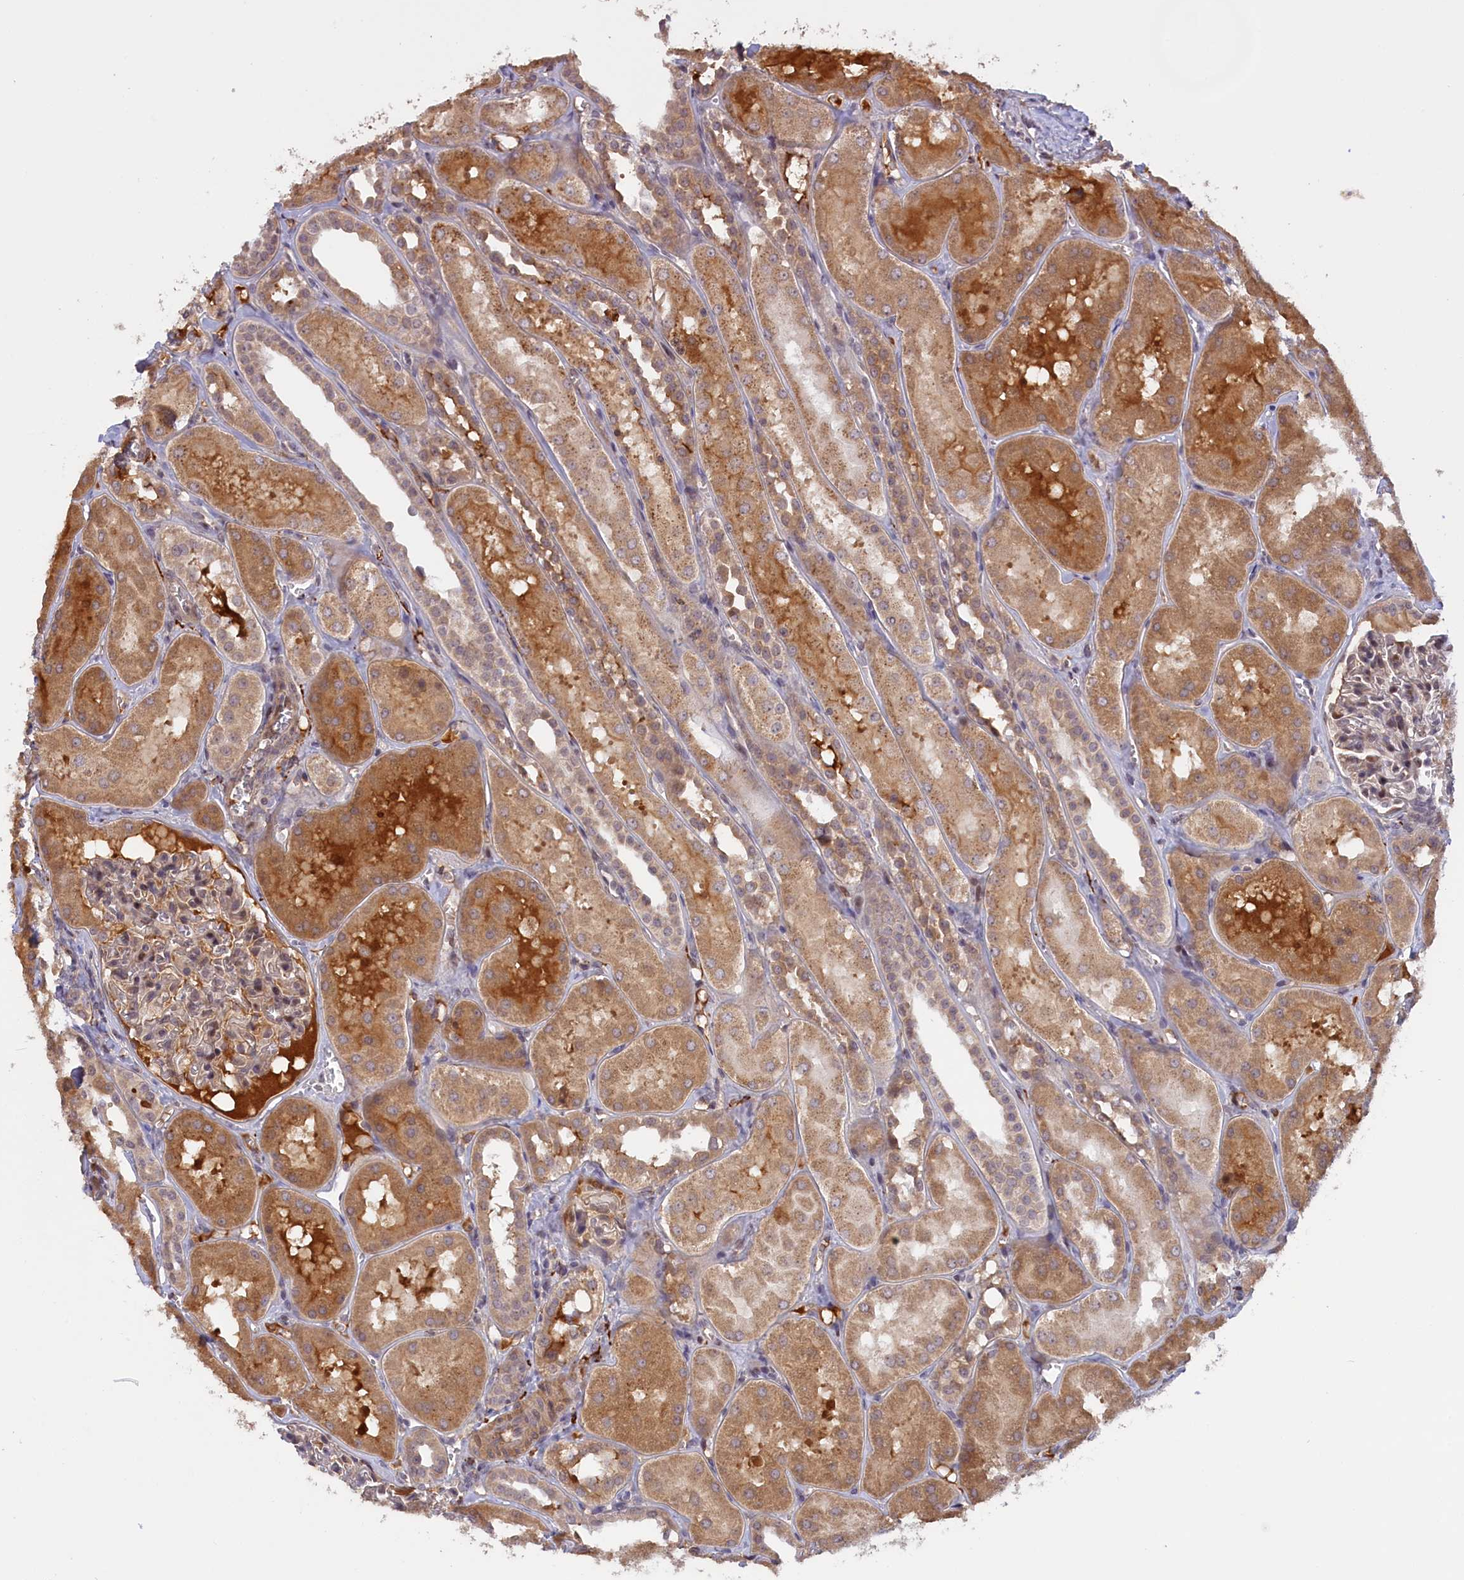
{"staining": {"intensity": "weak", "quantity": "25%-75%", "location": "cytoplasmic/membranous,nuclear"}, "tissue": "kidney", "cell_type": "Cells in glomeruli", "image_type": "normal", "snomed": [{"axis": "morphology", "description": "Normal tissue, NOS"}, {"axis": "topography", "description": "Kidney"}, {"axis": "topography", "description": "Urinary bladder"}], "caption": "Kidney was stained to show a protein in brown. There is low levels of weak cytoplasmic/membranous,nuclear staining in approximately 25%-75% of cells in glomeruli. The staining was performed using DAB to visualize the protein expression in brown, while the nuclei were stained in blue with hematoxylin (Magnification: 20x).", "gene": "RRAD", "patient": {"sex": "male", "age": 16}}